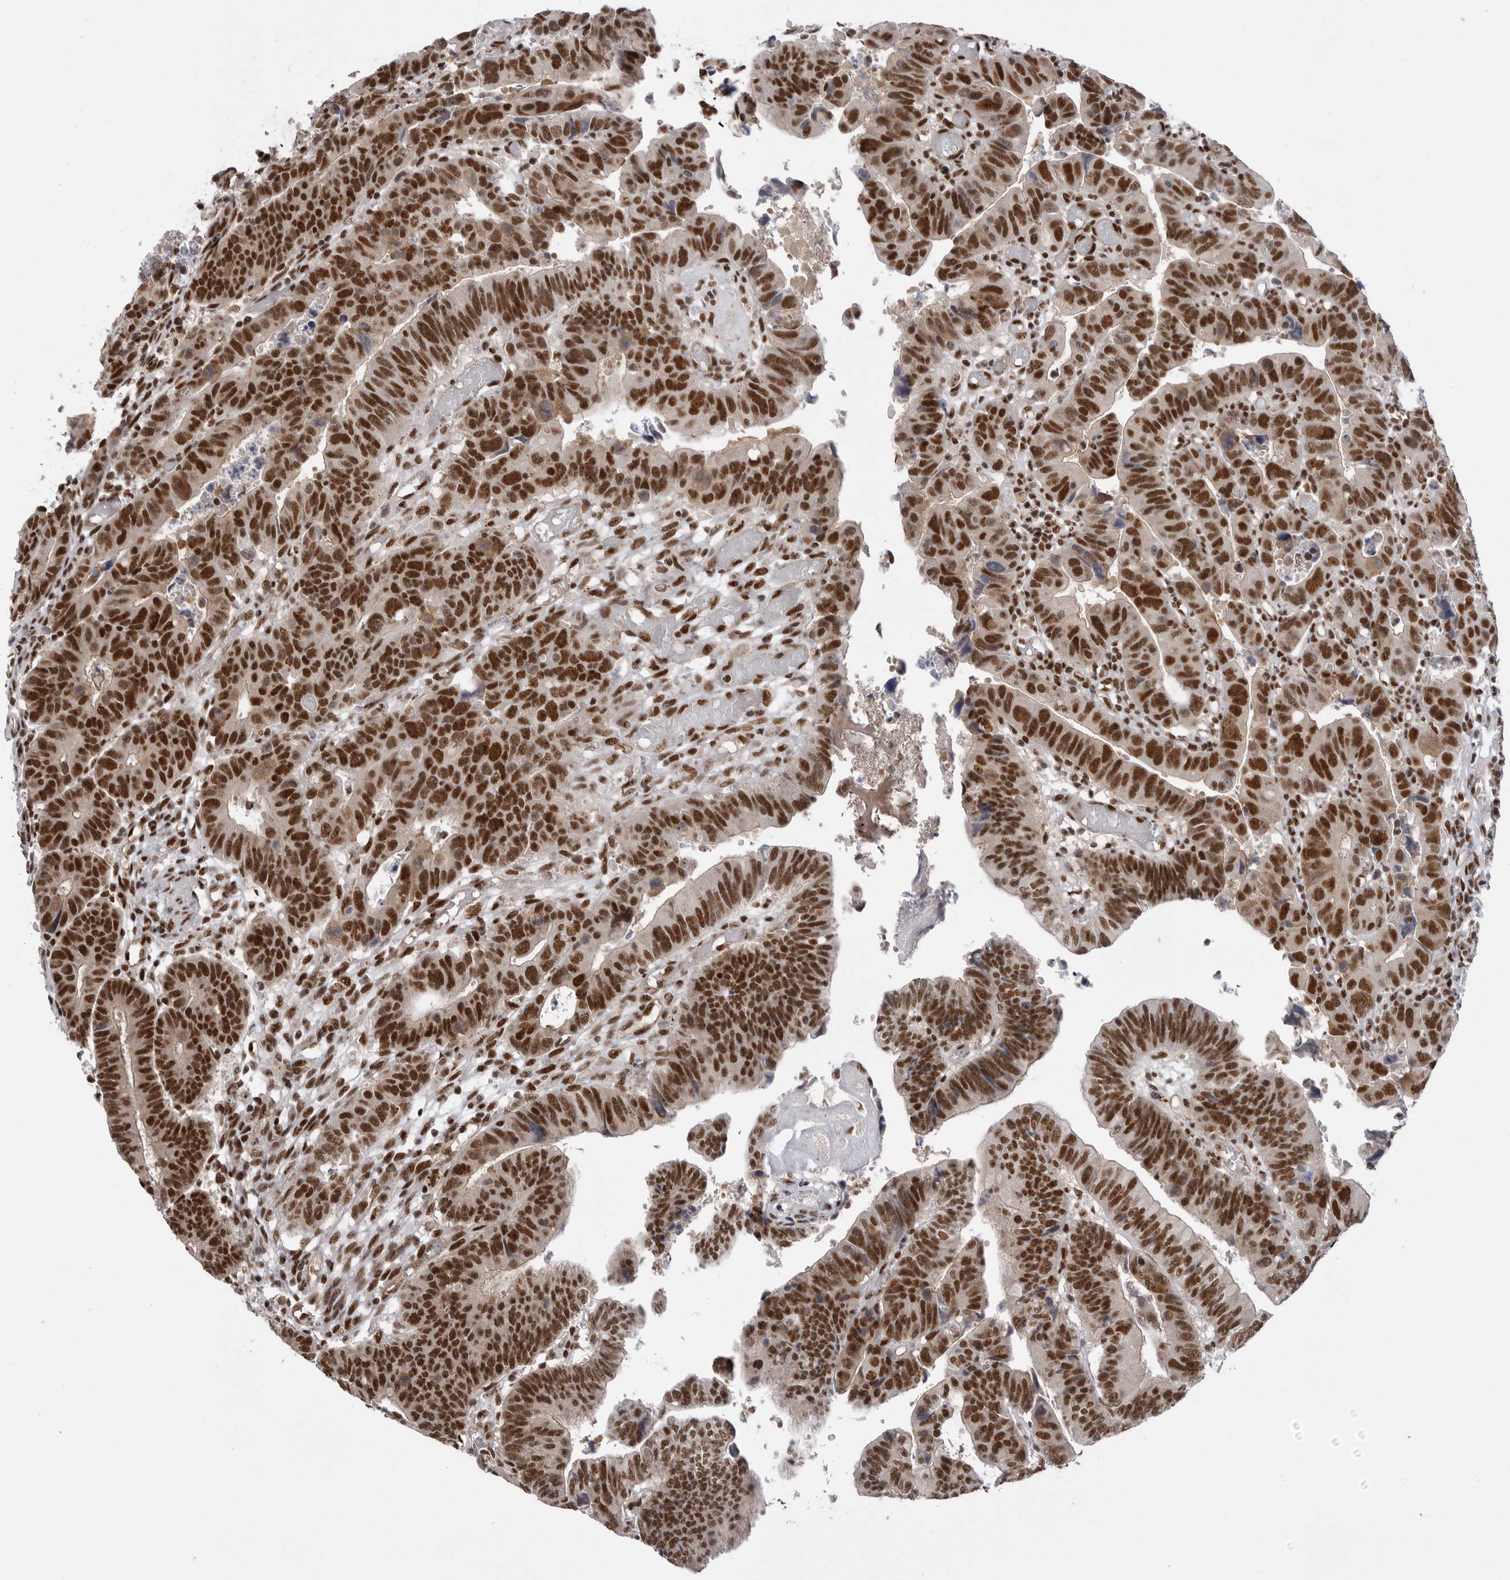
{"staining": {"intensity": "strong", "quantity": ">75%", "location": "nuclear"}, "tissue": "colorectal cancer", "cell_type": "Tumor cells", "image_type": "cancer", "snomed": [{"axis": "morphology", "description": "Adenocarcinoma, NOS"}, {"axis": "topography", "description": "Rectum"}], "caption": "Human adenocarcinoma (colorectal) stained for a protein (brown) displays strong nuclear positive expression in approximately >75% of tumor cells.", "gene": "PPP1R8", "patient": {"sex": "female", "age": 65}}